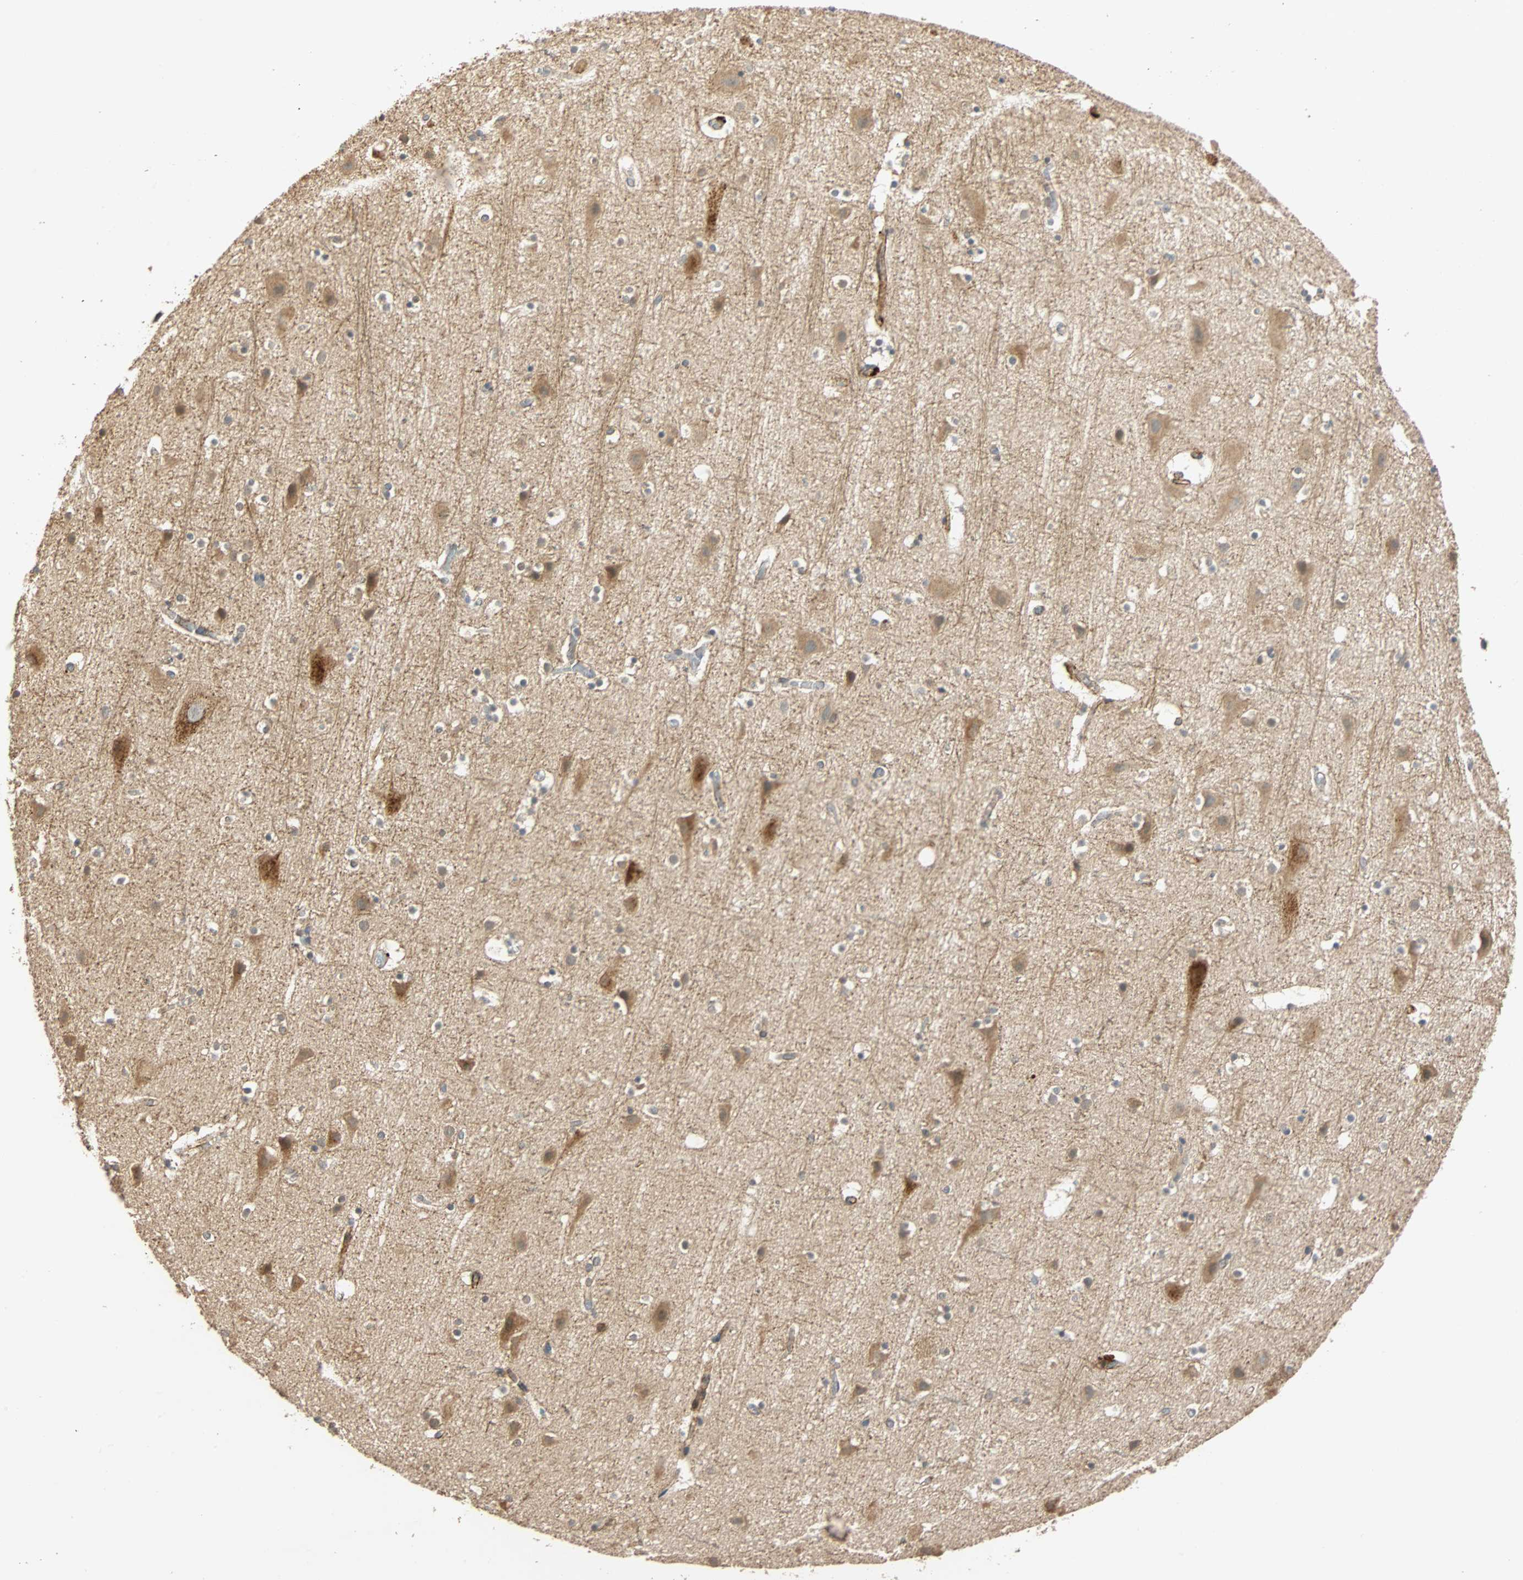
{"staining": {"intensity": "weak", "quantity": ">75%", "location": "cytoplasmic/membranous"}, "tissue": "cerebral cortex", "cell_type": "Endothelial cells", "image_type": "normal", "snomed": [{"axis": "morphology", "description": "Normal tissue, NOS"}, {"axis": "topography", "description": "Cerebral cortex"}], "caption": "Immunohistochemical staining of normal cerebral cortex shows >75% levels of weak cytoplasmic/membranous protein expression in approximately >75% of endothelial cells.", "gene": "QSER1", "patient": {"sex": "male", "age": 45}}